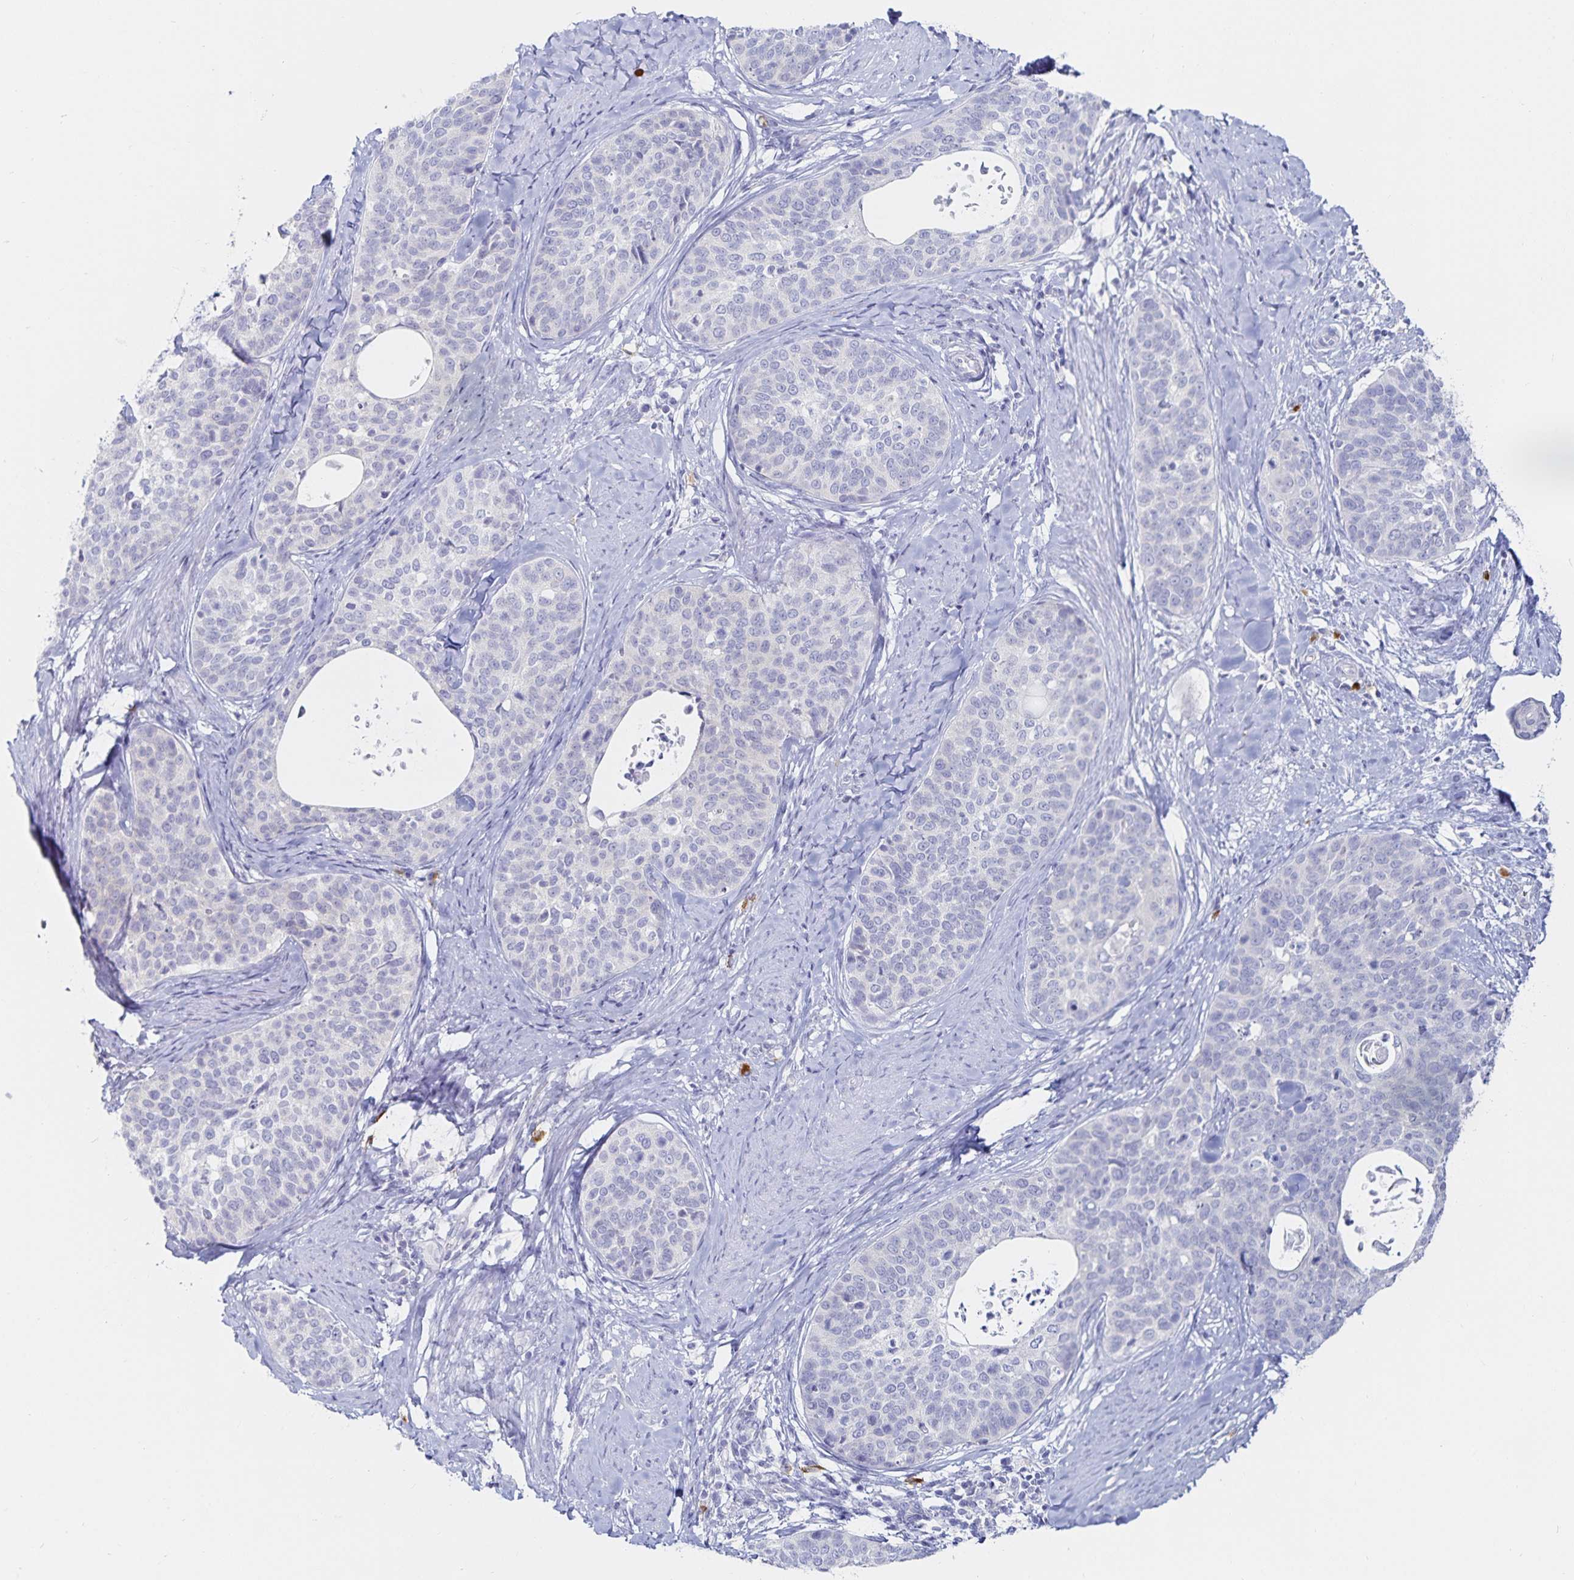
{"staining": {"intensity": "negative", "quantity": "none", "location": "none"}, "tissue": "cervical cancer", "cell_type": "Tumor cells", "image_type": "cancer", "snomed": [{"axis": "morphology", "description": "Squamous cell carcinoma, NOS"}, {"axis": "topography", "description": "Cervix"}], "caption": "Squamous cell carcinoma (cervical) was stained to show a protein in brown. There is no significant expression in tumor cells.", "gene": "TNIP1", "patient": {"sex": "female", "age": 69}}